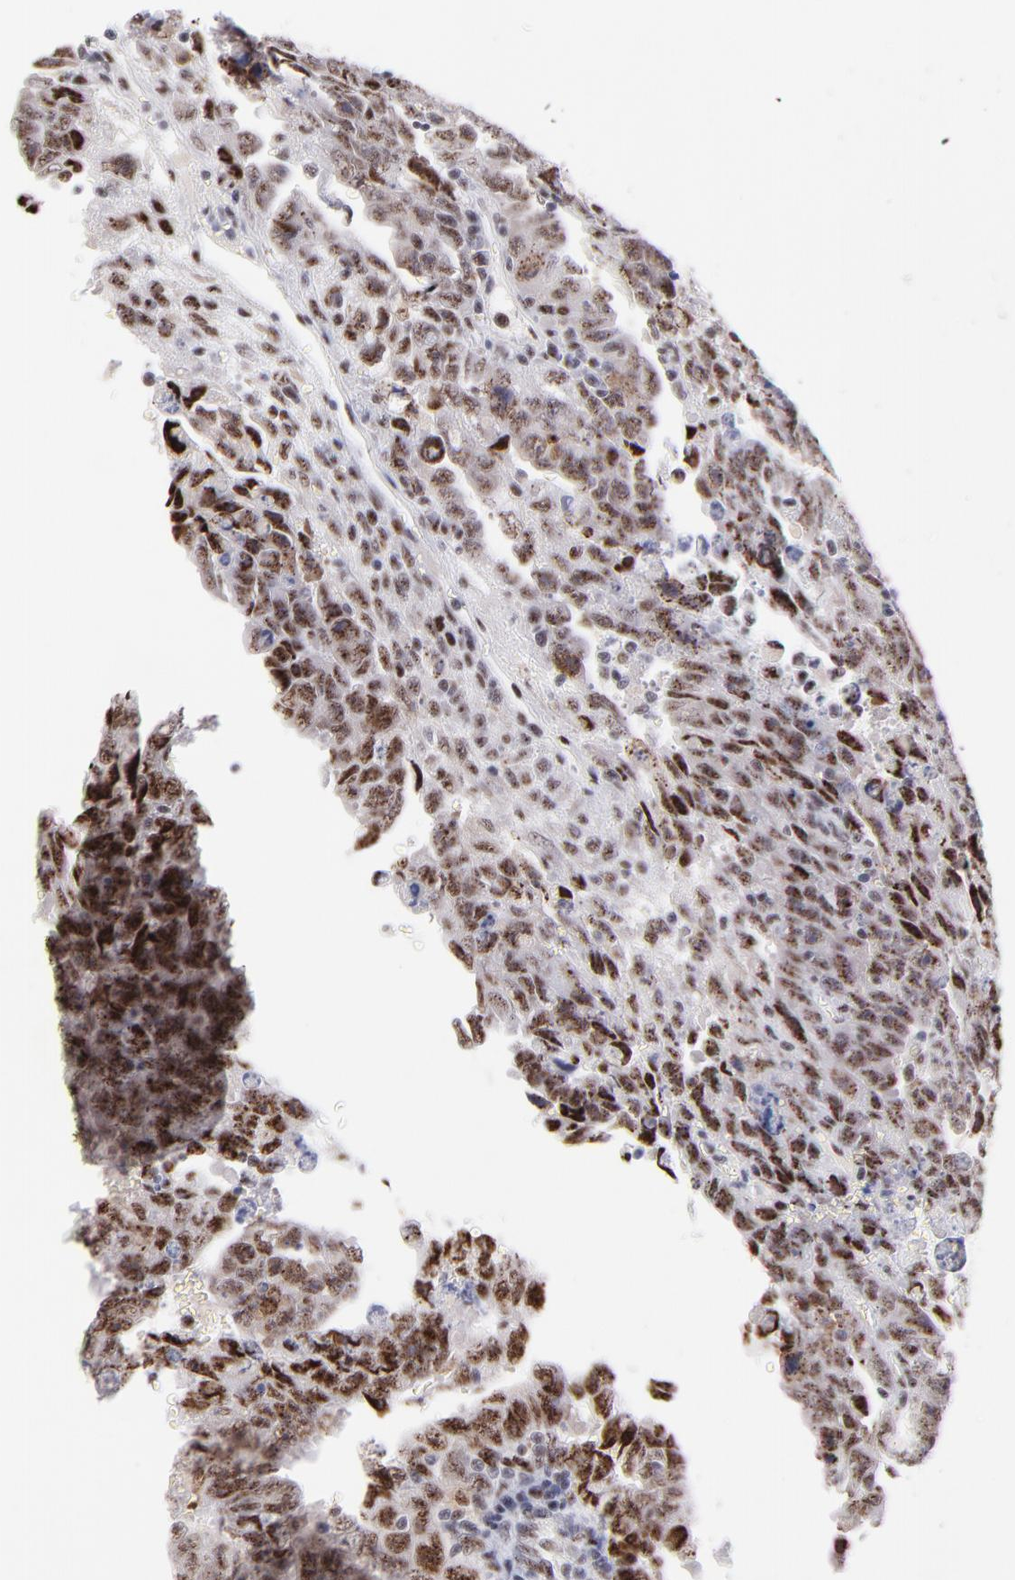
{"staining": {"intensity": "moderate", "quantity": ">75%", "location": "nuclear"}, "tissue": "testis cancer", "cell_type": "Tumor cells", "image_type": "cancer", "snomed": [{"axis": "morphology", "description": "Carcinoma, Embryonal, NOS"}, {"axis": "topography", "description": "Testis"}], "caption": "About >75% of tumor cells in testis cancer display moderate nuclear protein staining as visualized by brown immunohistochemical staining.", "gene": "CDC25C", "patient": {"sex": "male", "age": 28}}